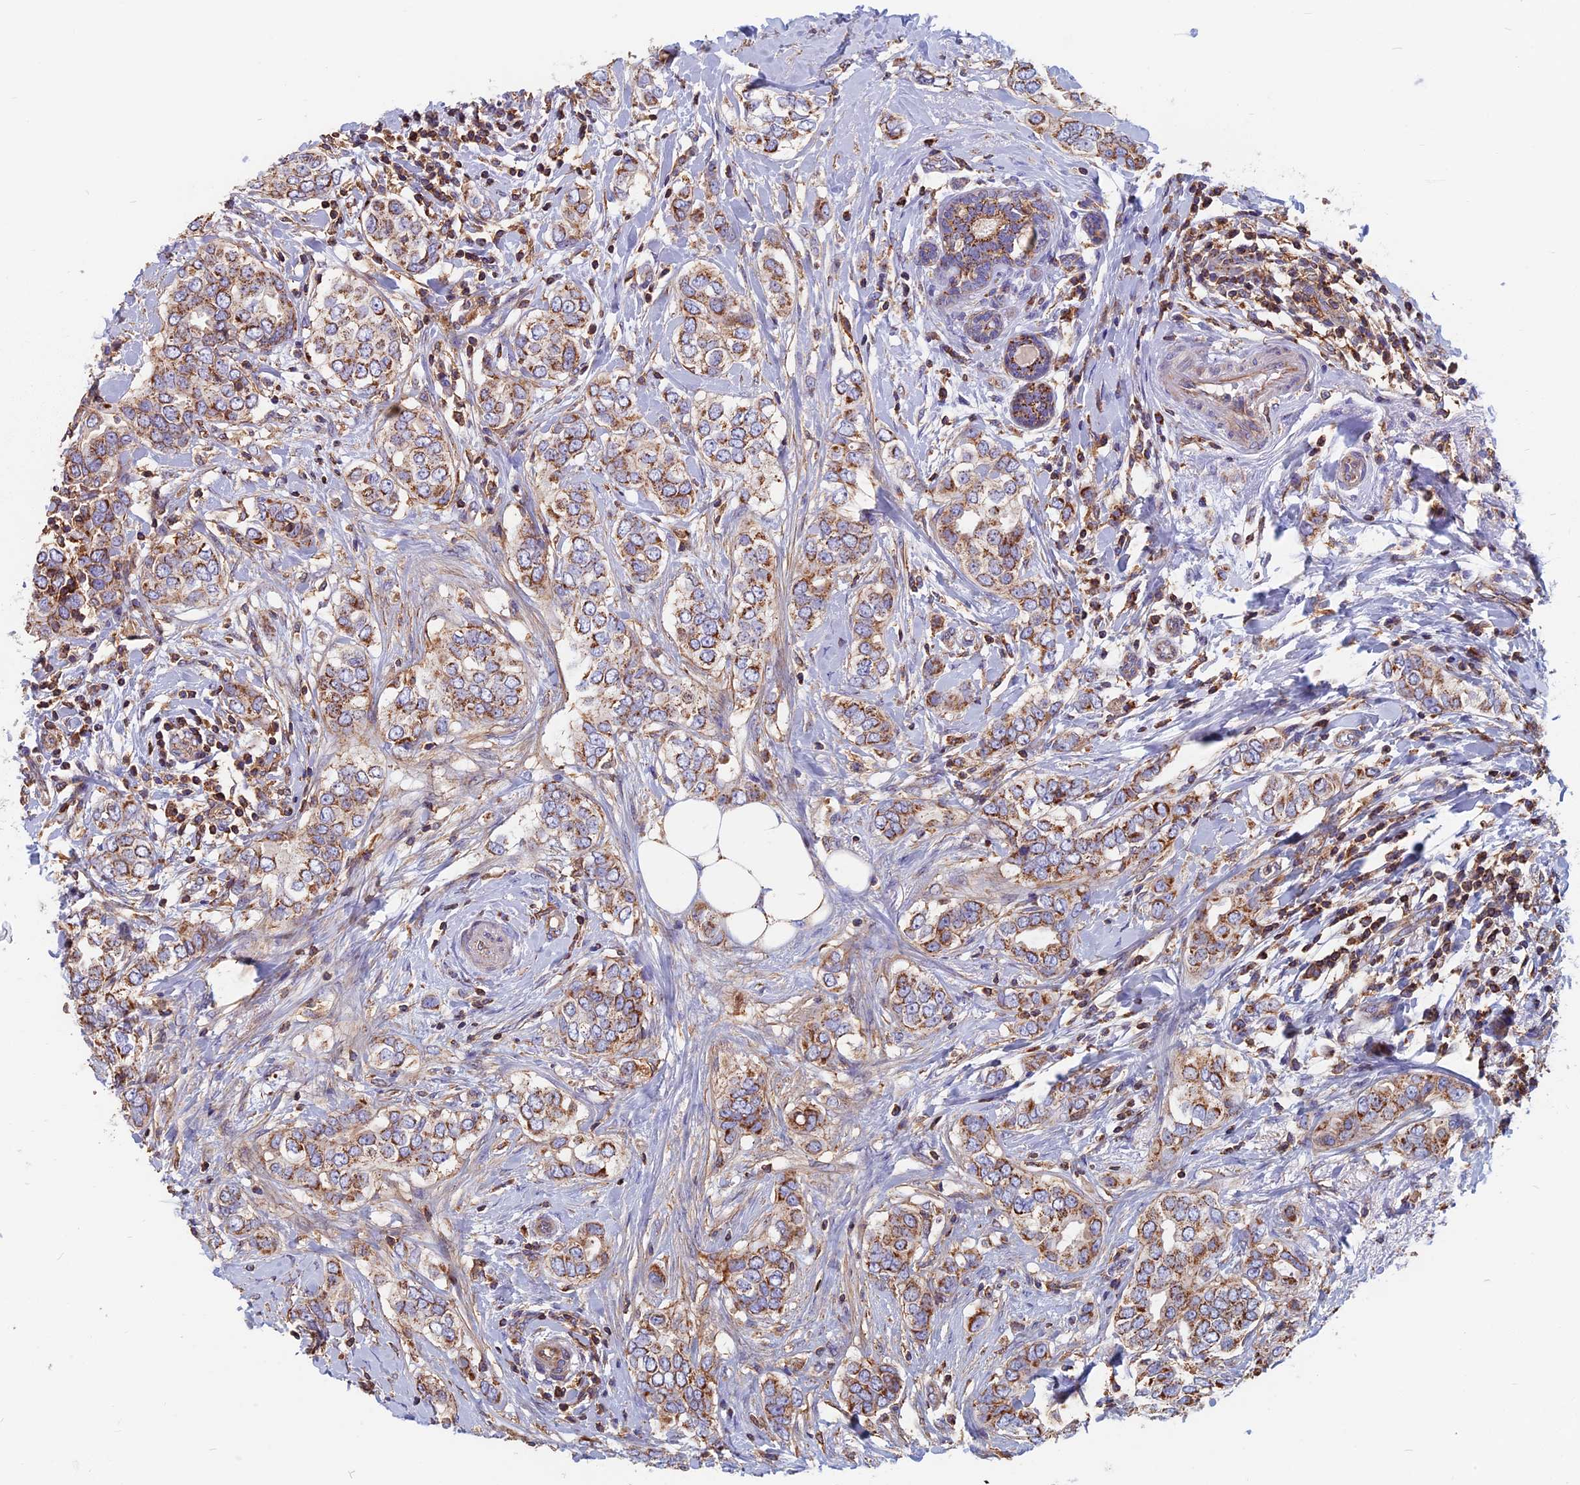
{"staining": {"intensity": "moderate", "quantity": ">75%", "location": "cytoplasmic/membranous"}, "tissue": "breast cancer", "cell_type": "Tumor cells", "image_type": "cancer", "snomed": [{"axis": "morphology", "description": "Lobular carcinoma"}, {"axis": "topography", "description": "Breast"}], "caption": "IHC histopathology image of breast lobular carcinoma stained for a protein (brown), which reveals medium levels of moderate cytoplasmic/membranous staining in about >75% of tumor cells.", "gene": "HSD17B8", "patient": {"sex": "female", "age": 51}}